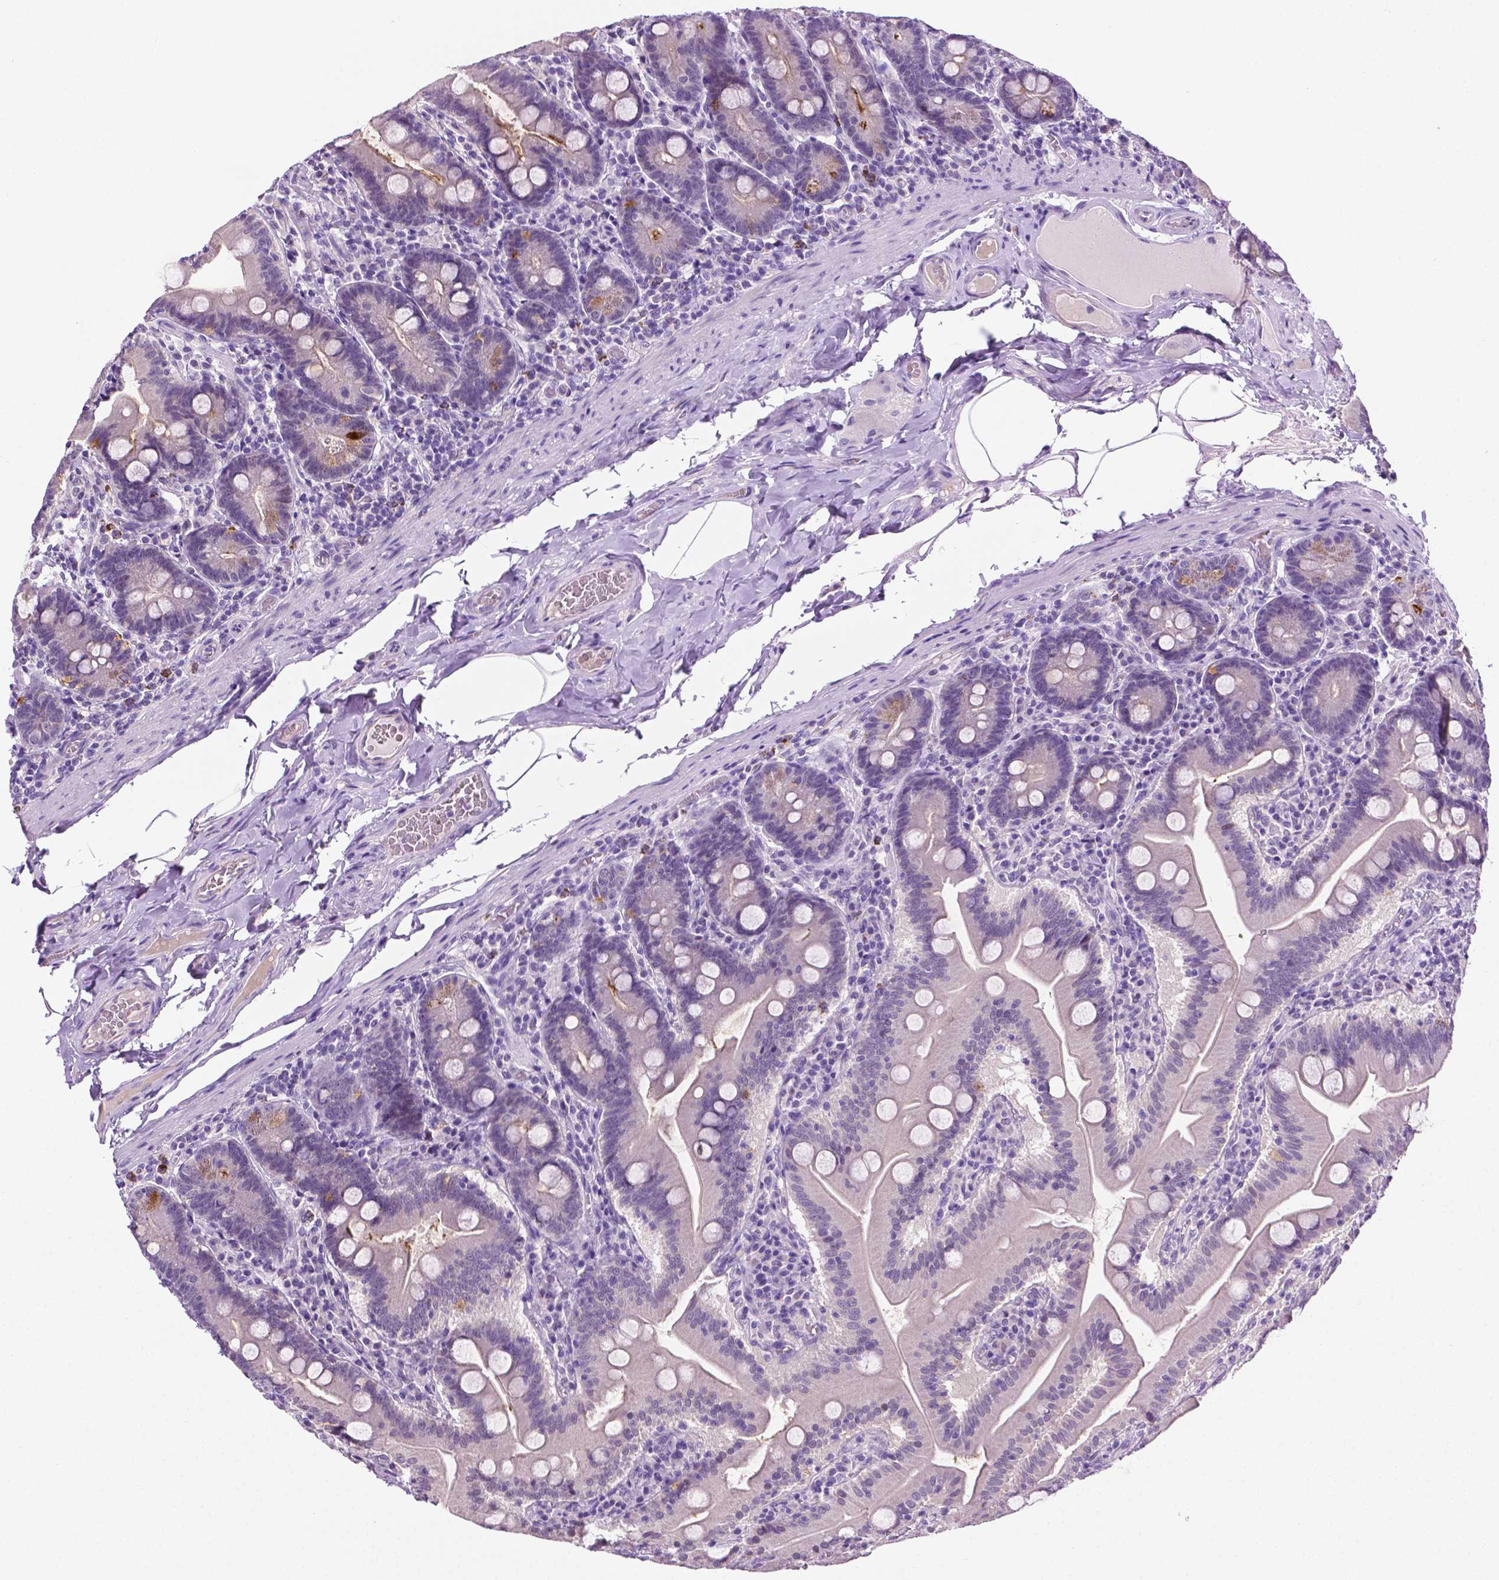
{"staining": {"intensity": "weak", "quantity": "<25%", "location": "cytoplasmic/membranous"}, "tissue": "small intestine", "cell_type": "Glandular cells", "image_type": "normal", "snomed": [{"axis": "morphology", "description": "Normal tissue, NOS"}, {"axis": "topography", "description": "Small intestine"}], "caption": "High power microscopy image of an IHC histopathology image of unremarkable small intestine, revealing no significant expression in glandular cells. Nuclei are stained in blue.", "gene": "MMP27", "patient": {"sex": "male", "age": 37}}